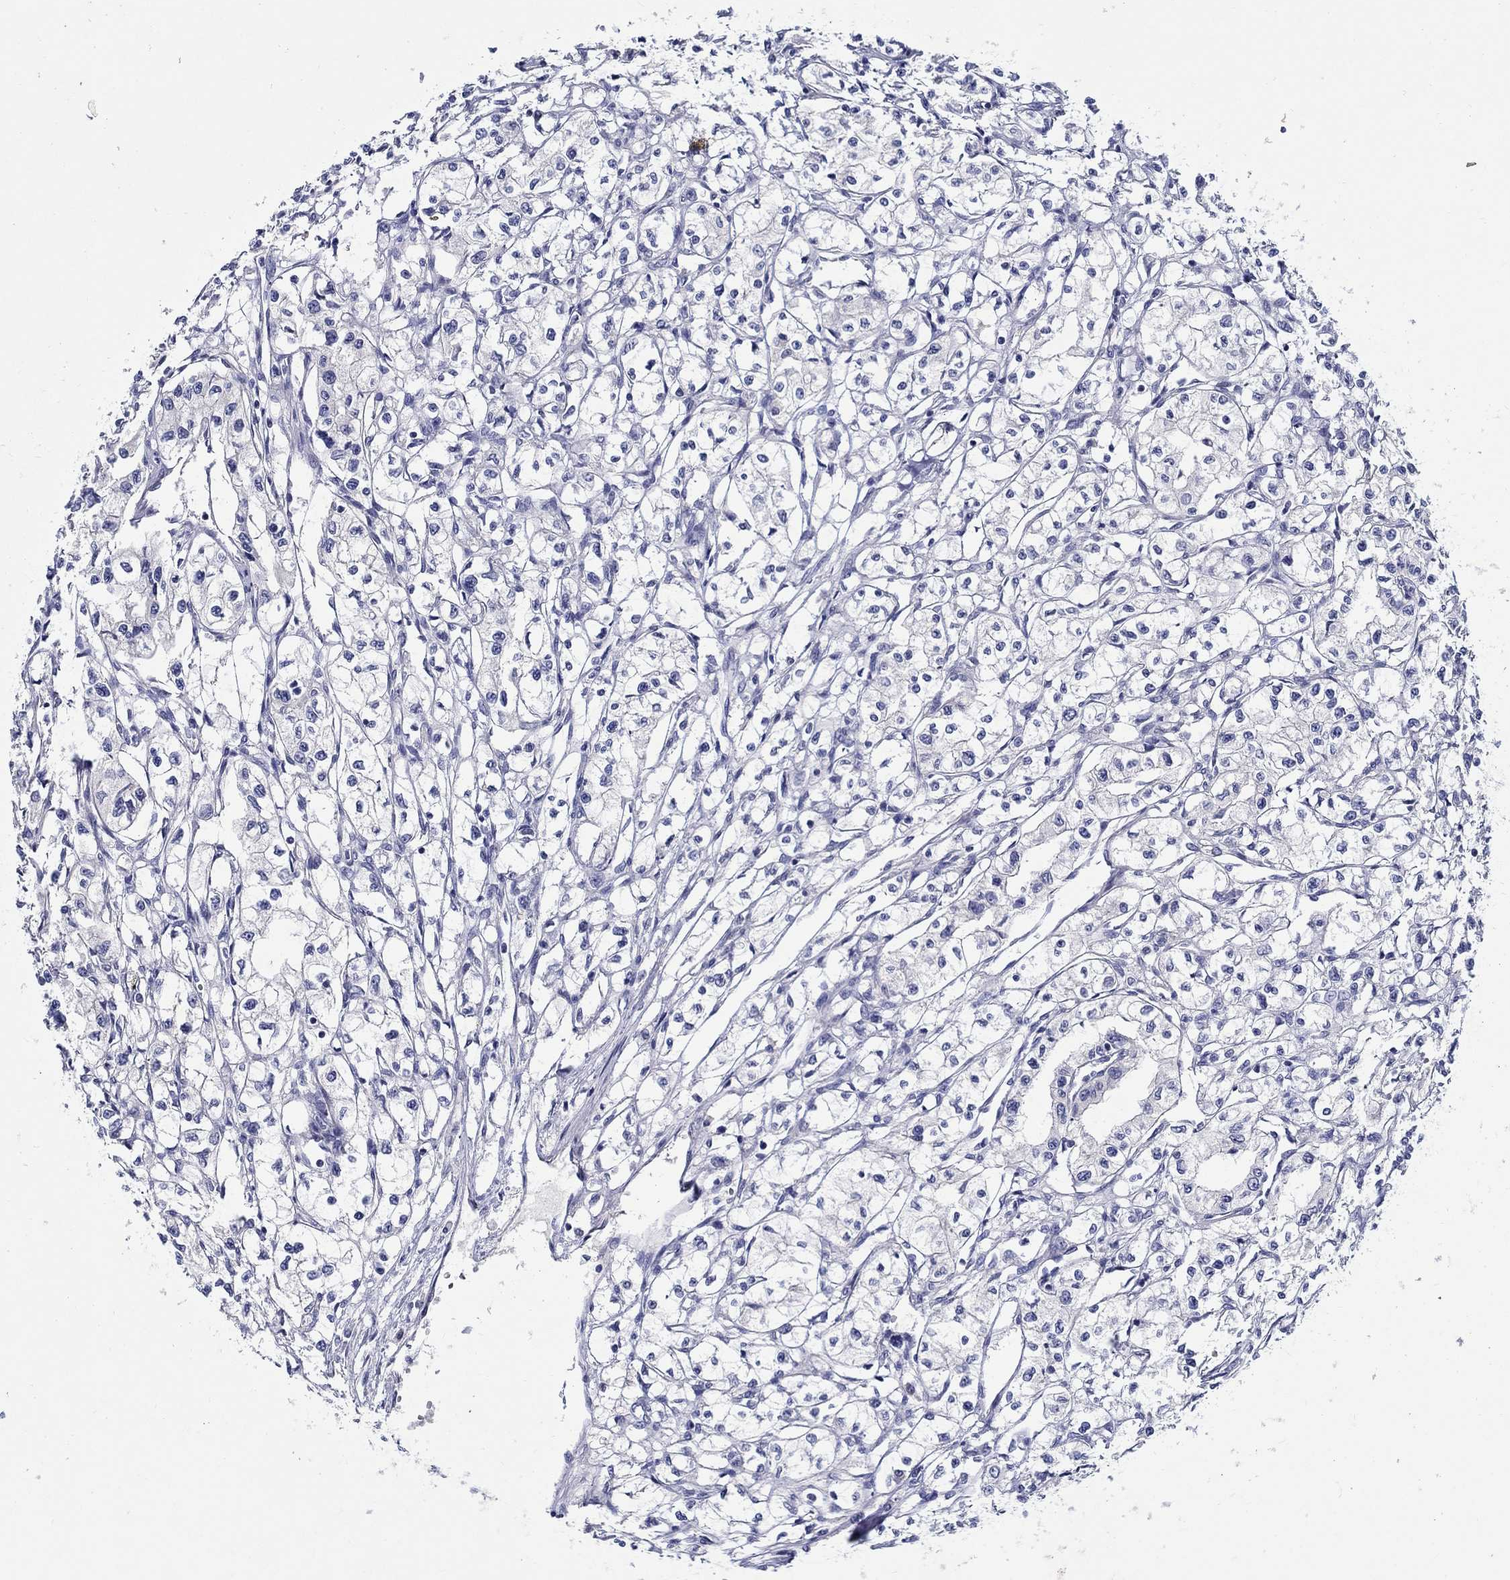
{"staining": {"intensity": "negative", "quantity": "none", "location": "none"}, "tissue": "renal cancer", "cell_type": "Tumor cells", "image_type": "cancer", "snomed": [{"axis": "morphology", "description": "Adenocarcinoma, NOS"}, {"axis": "topography", "description": "Kidney"}], "caption": "Immunohistochemistry of human renal cancer shows no staining in tumor cells. The staining was performed using DAB (3,3'-diaminobenzidine) to visualize the protein expression in brown, while the nuclei were stained in blue with hematoxylin (Magnification: 20x).", "gene": "SLC30A3", "patient": {"sex": "male", "age": 56}}